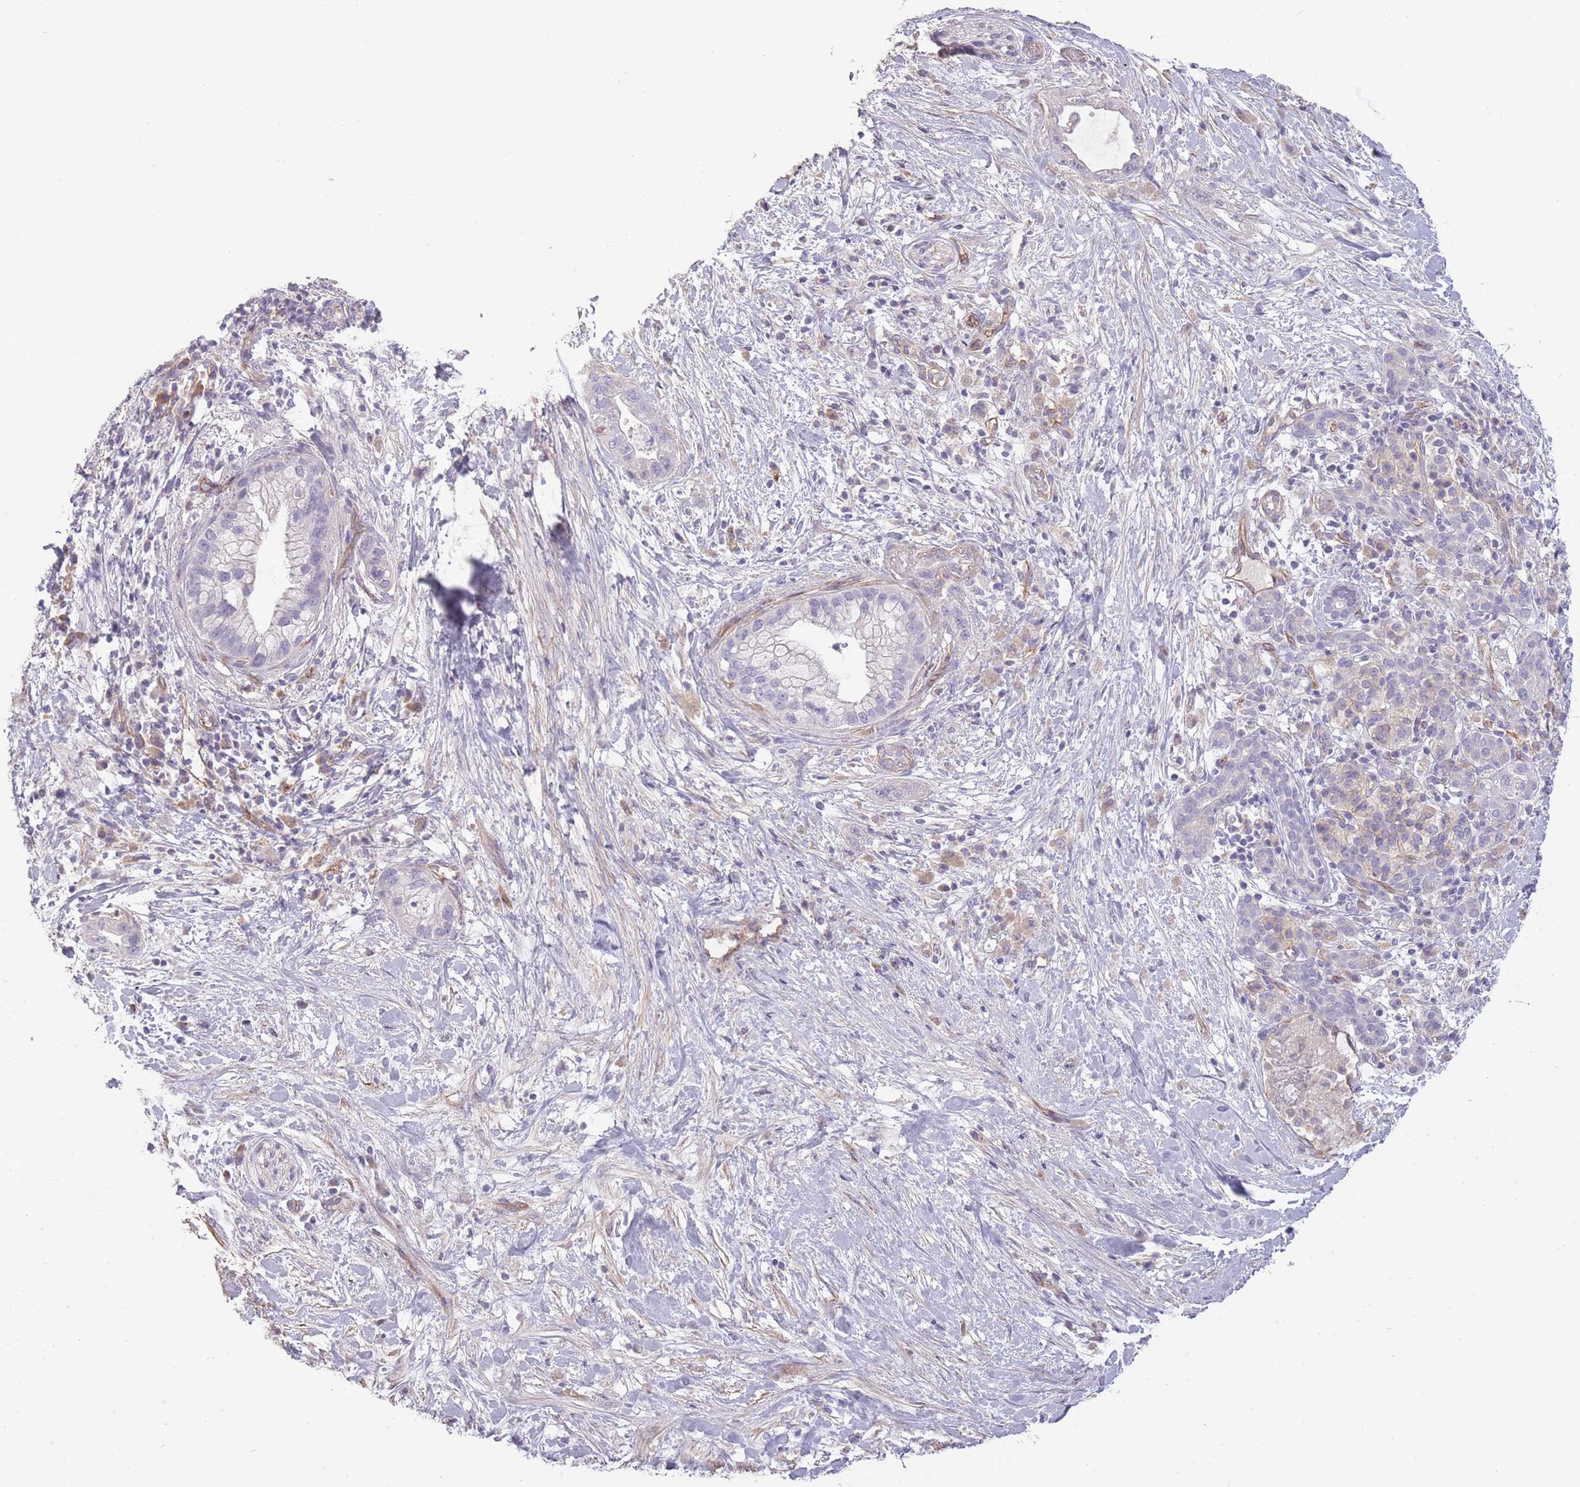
{"staining": {"intensity": "negative", "quantity": "none", "location": "none"}, "tissue": "pancreatic cancer", "cell_type": "Tumor cells", "image_type": "cancer", "snomed": [{"axis": "morphology", "description": "Adenocarcinoma, NOS"}, {"axis": "topography", "description": "Pancreas"}], "caption": "Tumor cells show no significant protein expression in adenocarcinoma (pancreatic). Brightfield microscopy of IHC stained with DAB (brown) and hematoxylin (blue), captured at high magnification.", "gene": "SLC8A2", "patient": {"sex": "male", "age": 44}}